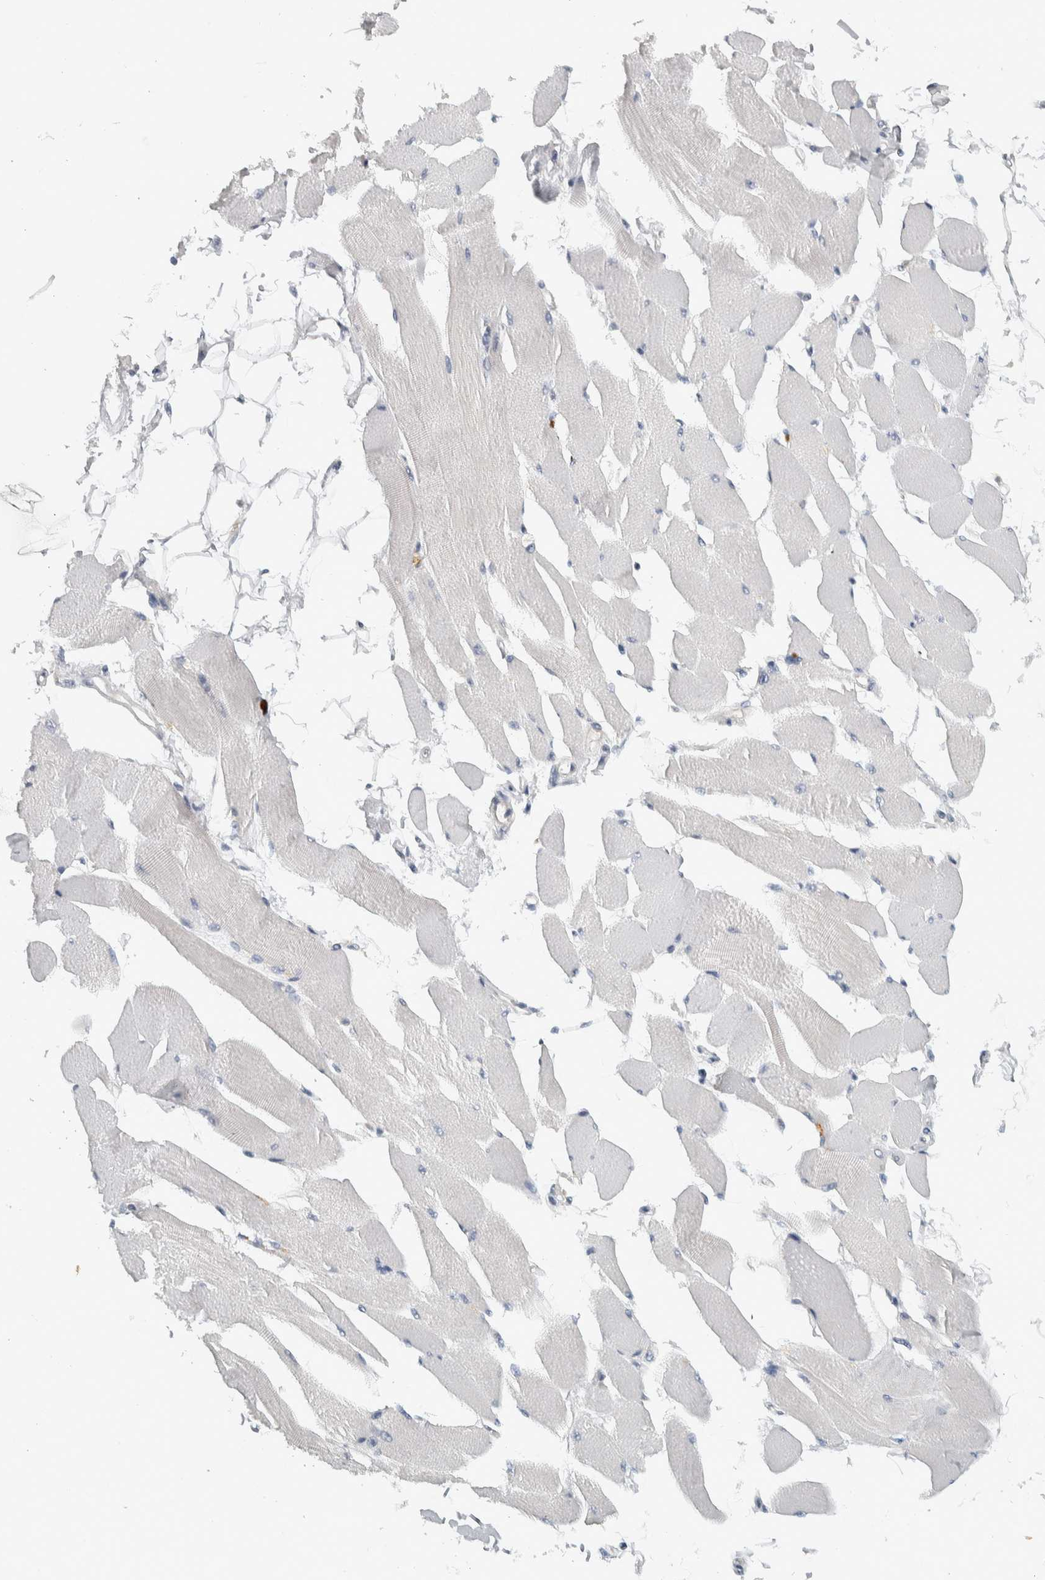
{"staining": {"intensity": "negative", "quantity": "none", "location": "none"}, "tissue": "skeletal muscle", "cell_type": "Myocytes", "image_type": "normal", "snomed": [{"axis": "morphology", "description": "Normal tissue, NOS"}, {"axis": "topography", "description": "Skeletal muscle"}, {"axis": "topography", "description": "Peripheral nerve tissue"}], "caption": "The micrograph reveals no significant staining in myocytes of skeletal muscle.", "gene": "ADPRM", "patient": {"sex": "female", "age": 84}}